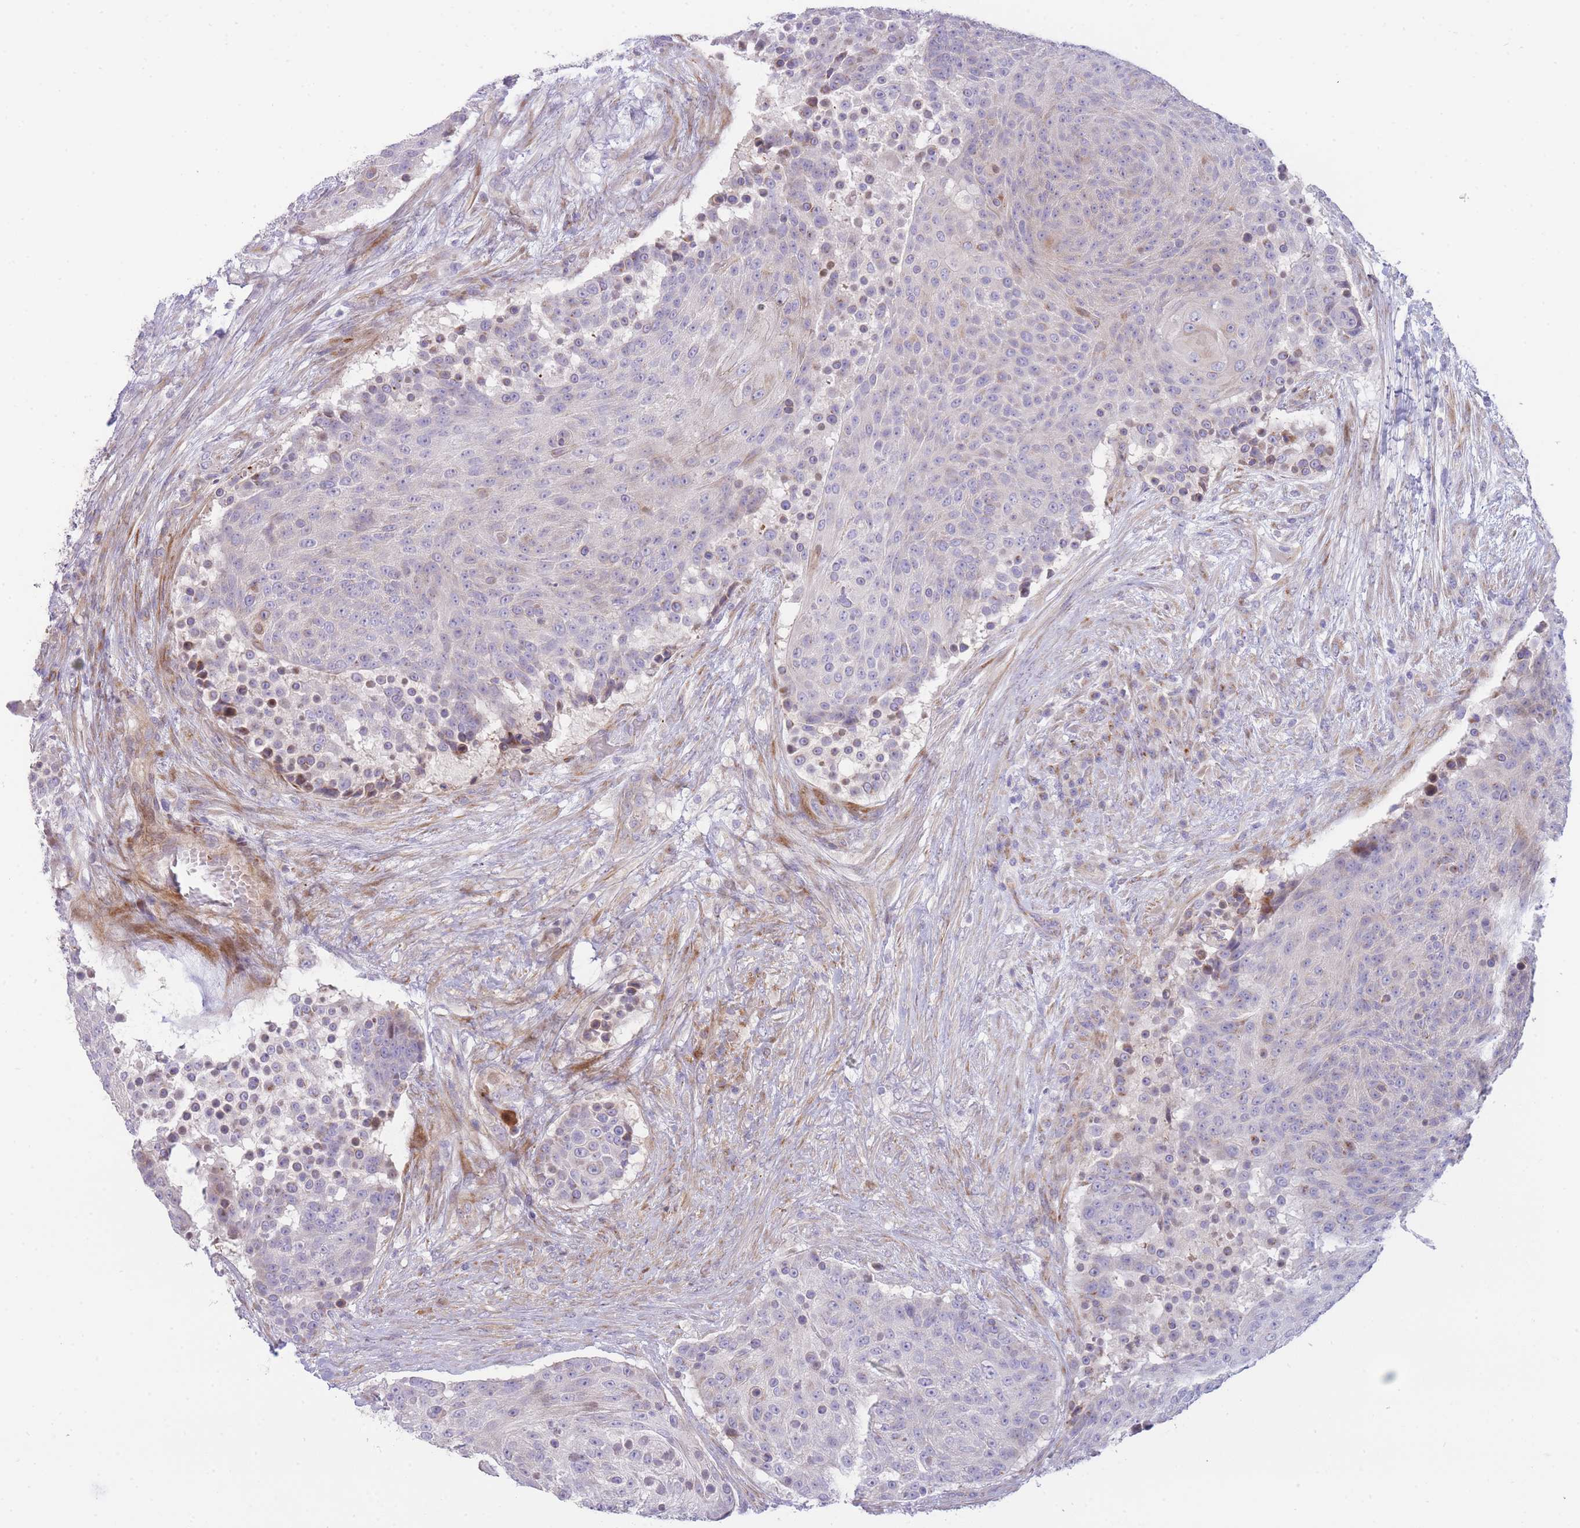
{"staining": {"intensity": "negative", "quantity": "none", "location": "none"}, "tissue": "urothelial cancer", "cell_type": "Tumor cells", "image_type": "cancer", "snomed": [{"axis": "morphology", "description": "Urothelial carcinoma, High grade"}, {"axis": "topography", "description": "Urinary bladder"}], "caption": "This is an immunohistochemistry (IHC) micrograph of urothelial cancer. There is no positivity in tumor cells.", "gene": "ATP5MC2", "patient": {"sex": "female", "age": 63}}